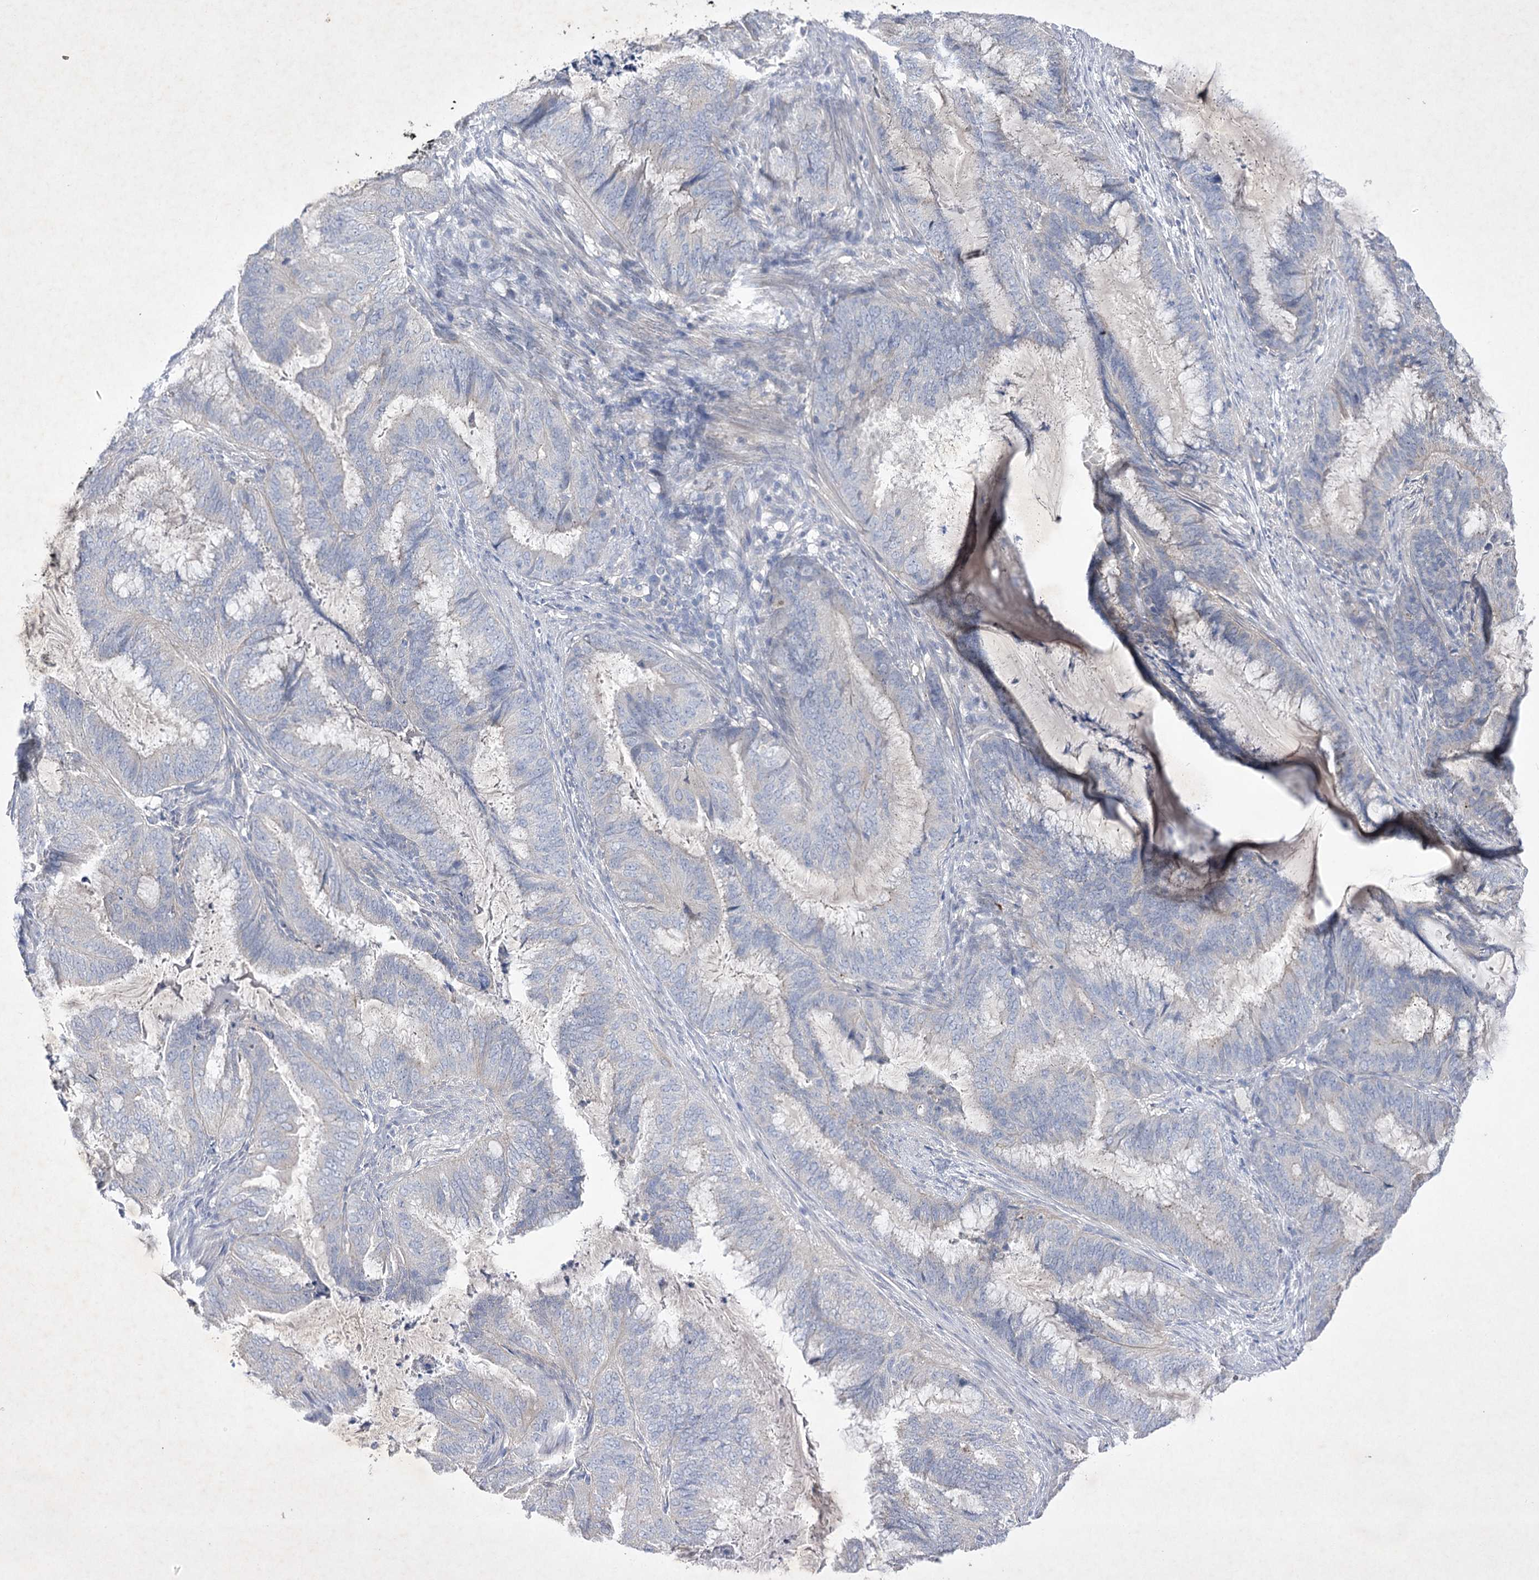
{"staining": {"intensity": "negative", "quantity": "none", "location": "none"}, "tissue": "endometrial cancer", "cell_type": "Tumor cells", "image_type": "cancer", "snomed": [{"axis": "morphology", "description": "Adenocarcinoma, NOS"}, {"axis": "topography", "description": "Endometrium"}], "caption": "This photomicrograph is of endometrial cancer (adenocarcinoma) stained with immunohistochemistry to label a protein in brown with the nuclei are counter-stained blue. There is no expression in tumor cells. The staining is performed using DAB brown chromogen with nuclei counter-stained in using hematoxylin.", "gene": "COX15", "patient": {"sex": "female", "age": 51}}